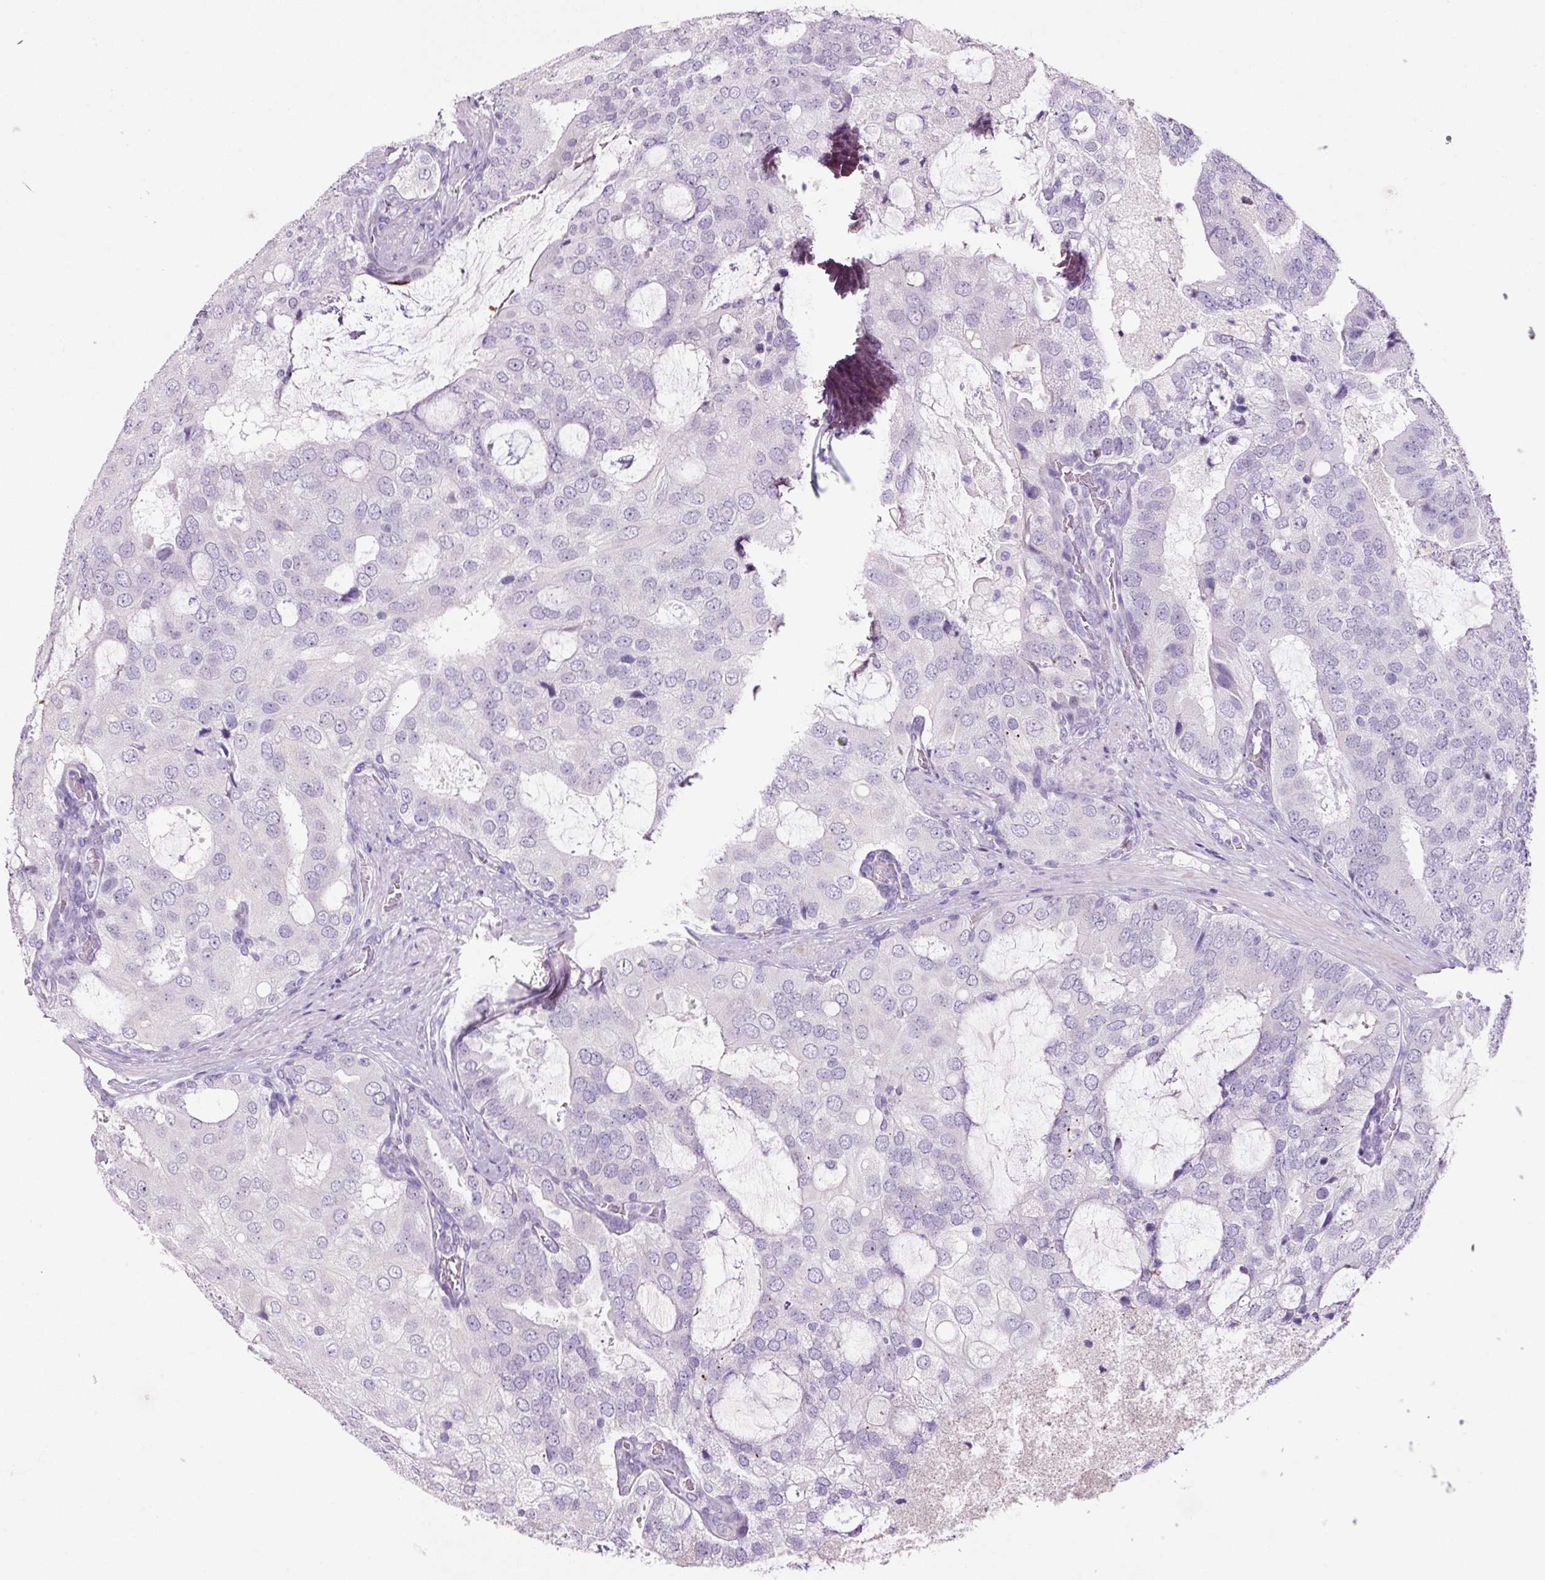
{"staining": {"intensity": "negative", "quantity": "none", "location": "none"}, "tissue": "prostate cancer", "cell_type": "Tumor cells", "image_type": "cancer", "snomed": [{"axis": "morphology", "description": "Adenocarcinoma, High grade"}, {"axis": "topography", "description": "Prostate"}], "caption": "Tumor cells are negative for protein expression in human prostate high-grade adenocarcinoma.", "gene": "ANKRD20A1", "patient": {"sex": "male", "age": 55}}